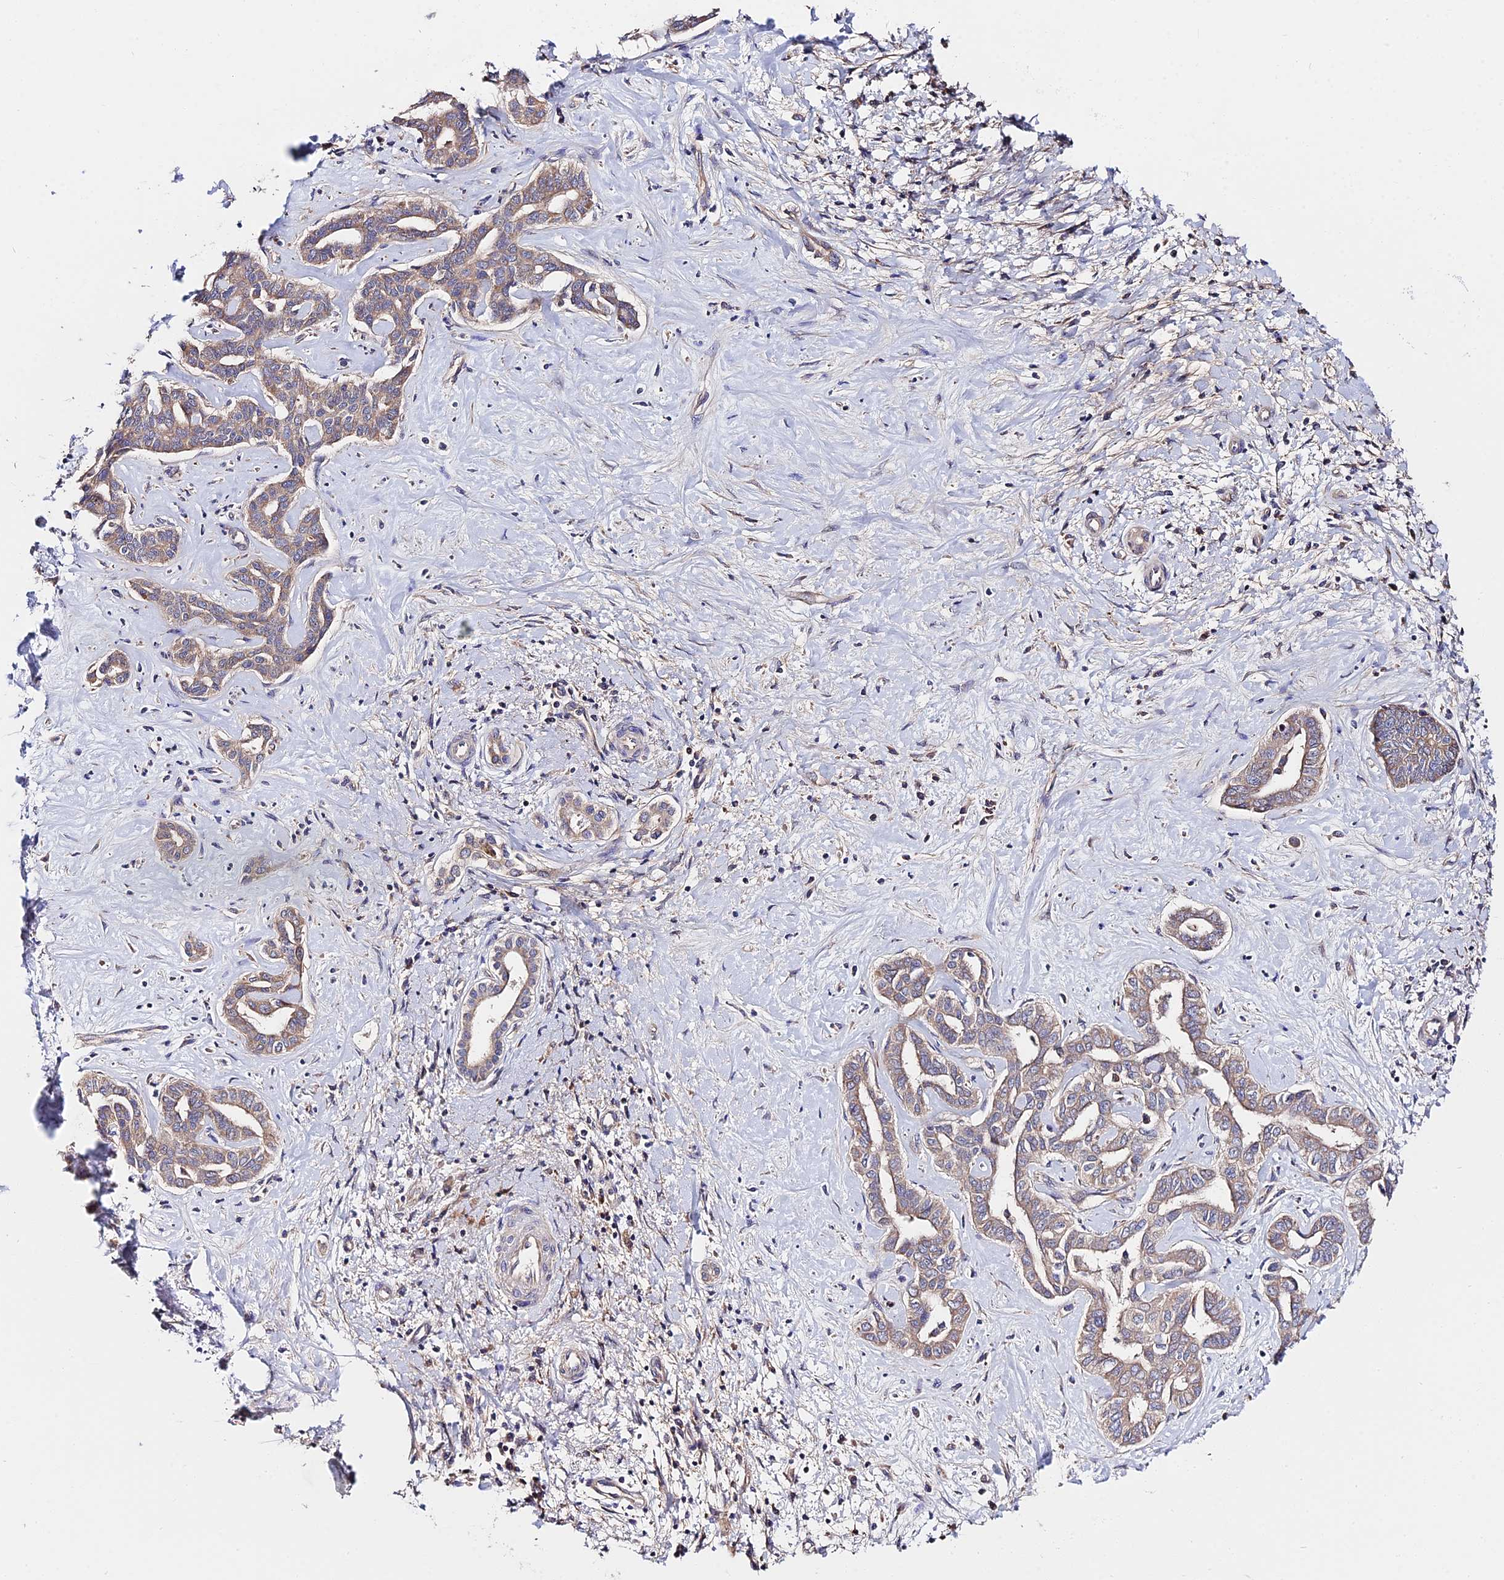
{"staining": {"intensity": "moderate", "quantity": "25%-75%", "location": "cytoplasmic/membranous"}, "tissue": "liver cancer", "cell_type": "Tumor cells", "image_type": "cancer", "snomed": [{"axis": "morphology", "description": "Cholangiocarcinoma"}, {"axis": "topography", "description": "Liver"}], "caption": "Immunohistochemical staining of liver cancer (cholangiocarcinoma) shows medium levels of moderate cytoplasmic/membranous protein staining in about 25%-75% of tumor cells.", "gene": "CDC37L1", "patient": {"sex": "female", "age": 77}}